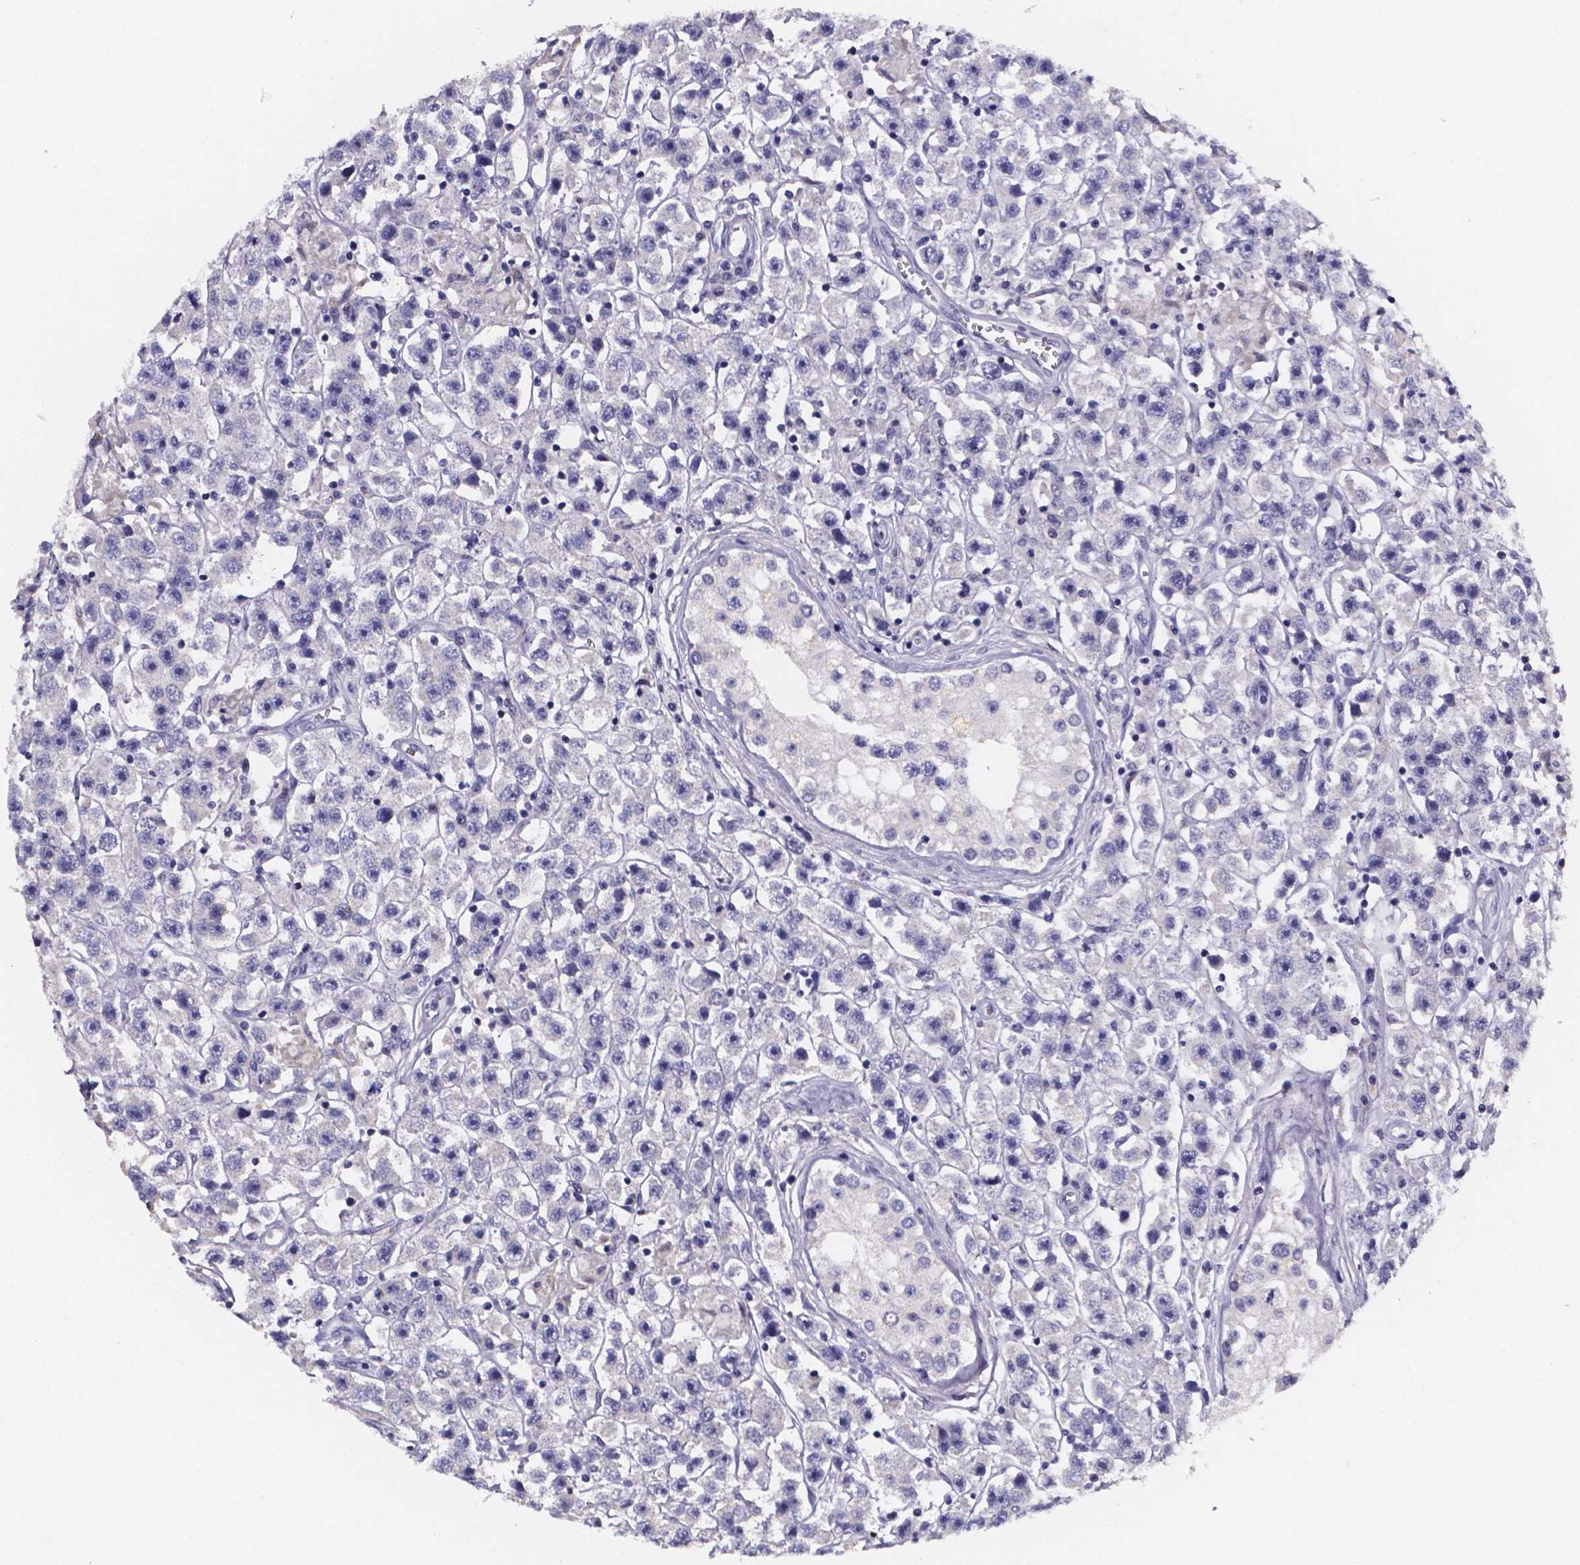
{"staining": {"intensity": "negative", "quantity": "none", "location": "none"}, "tissue": "testis cancer", "cell_type": "Tumor cells", "image_type": "cancer", "snomed": [{"axis": "morphology", "description": "Seminoma, NOS"}, {"axis": "topography", "description": "Testis"}], "caption": "Immunohistochemical staining of testis seminoma shows no significant expression in tumor cells.", "gene": "PAH", "patient": {"sex": "male", "age": 45}}